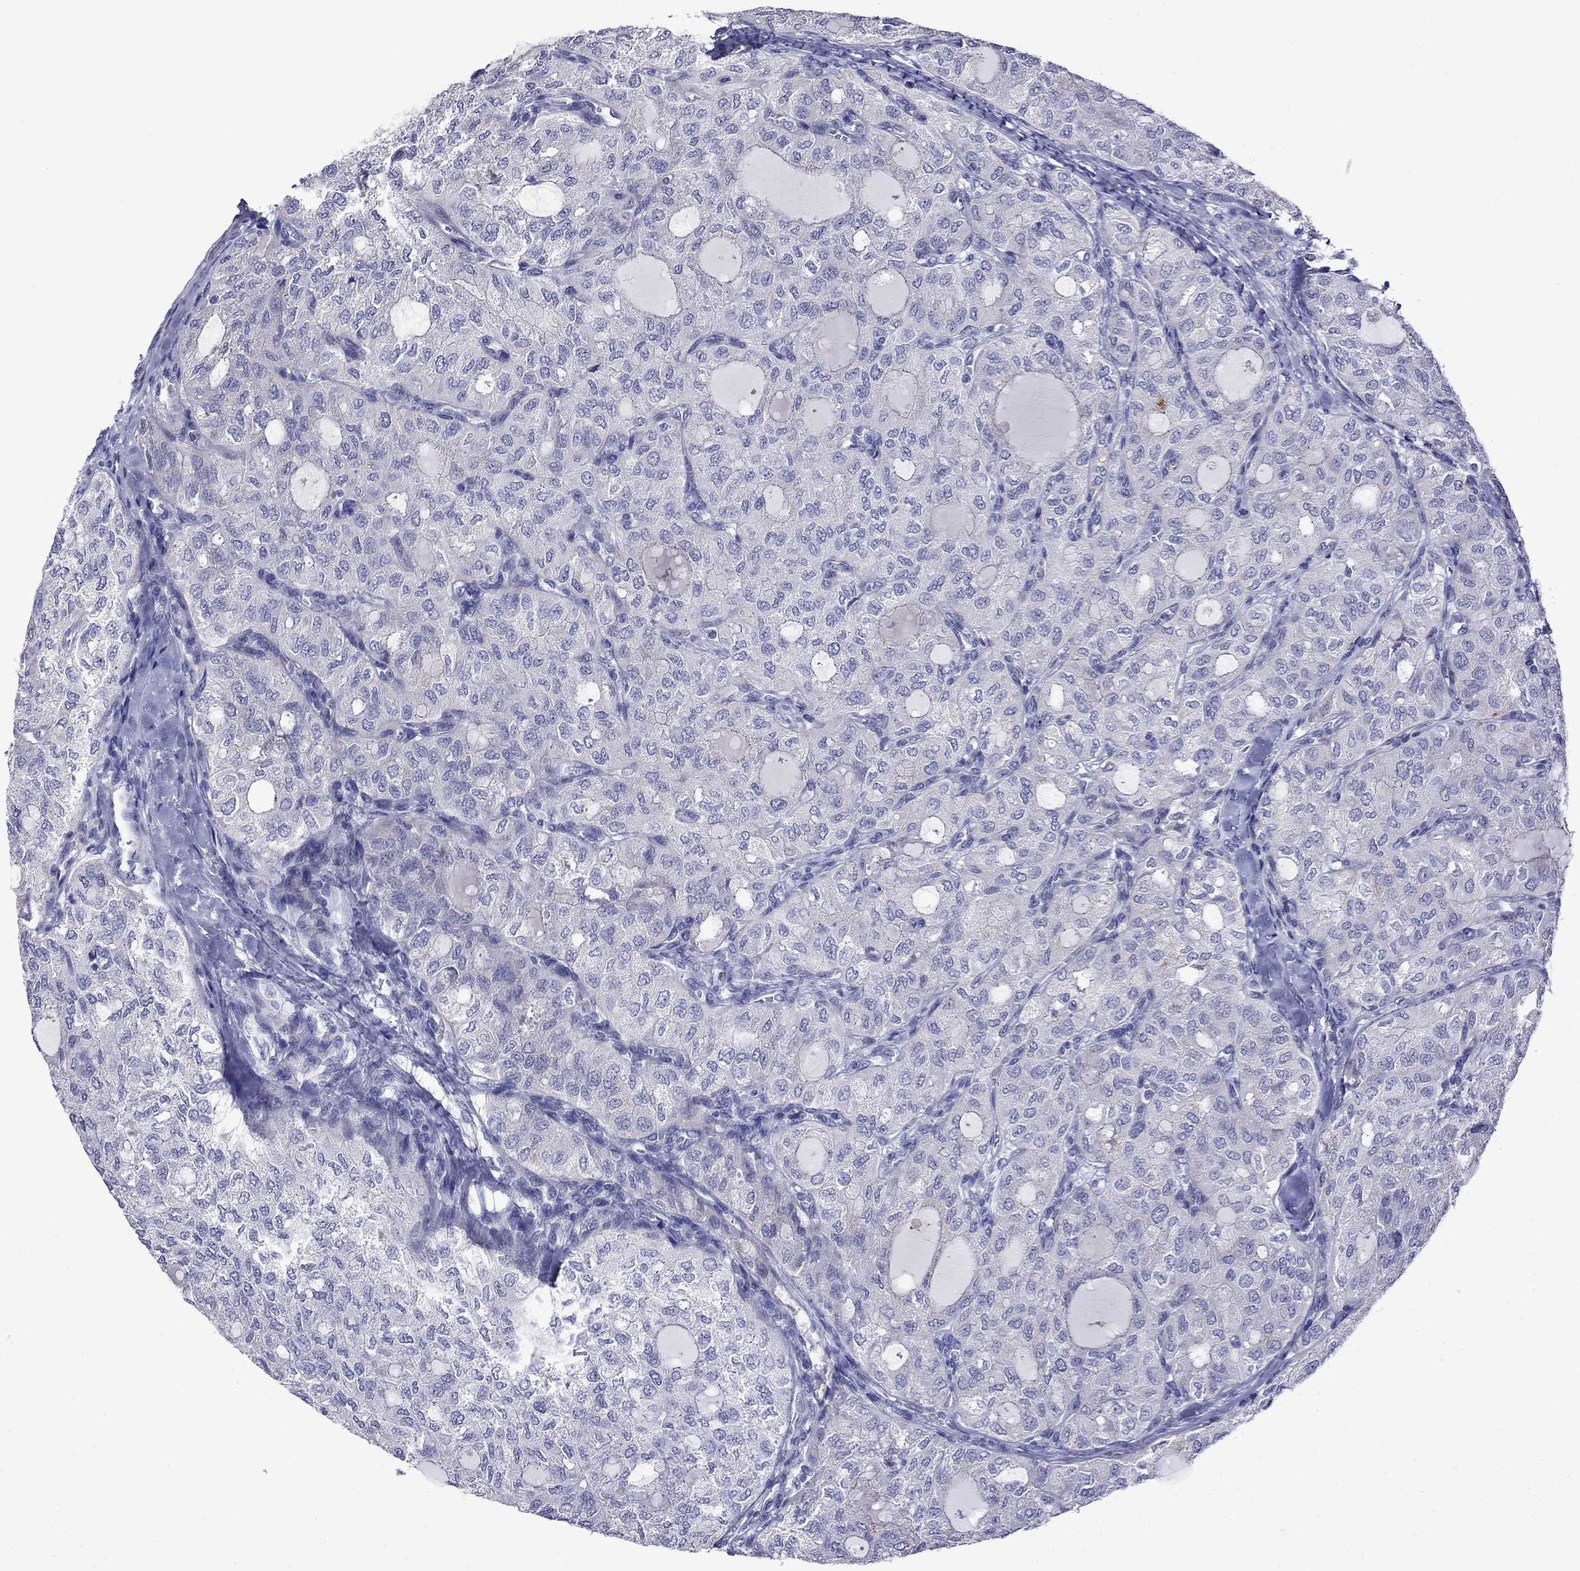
{"staining": {"intensity": "negative", "quantity": "none", "location": "none"}, "tissue": "thyroid cancer", "cell_type": "Tumor cells", "image_type": "cancer", "snomed": [{"axis": "morphology", "description": "Follicular adenoma carcinoma, NOS"}, {"axis": "topography", "description": "Thyroid gland"}], "caption": "A high-resolution photomicrograph shows immunohistochemistry (IHC) staining of follicular adenoma carcinoma (thyroid), which displays no significant staining in tumor cells.", "gene": "STAR", "patient": {"sex": "male", "age": 75}}